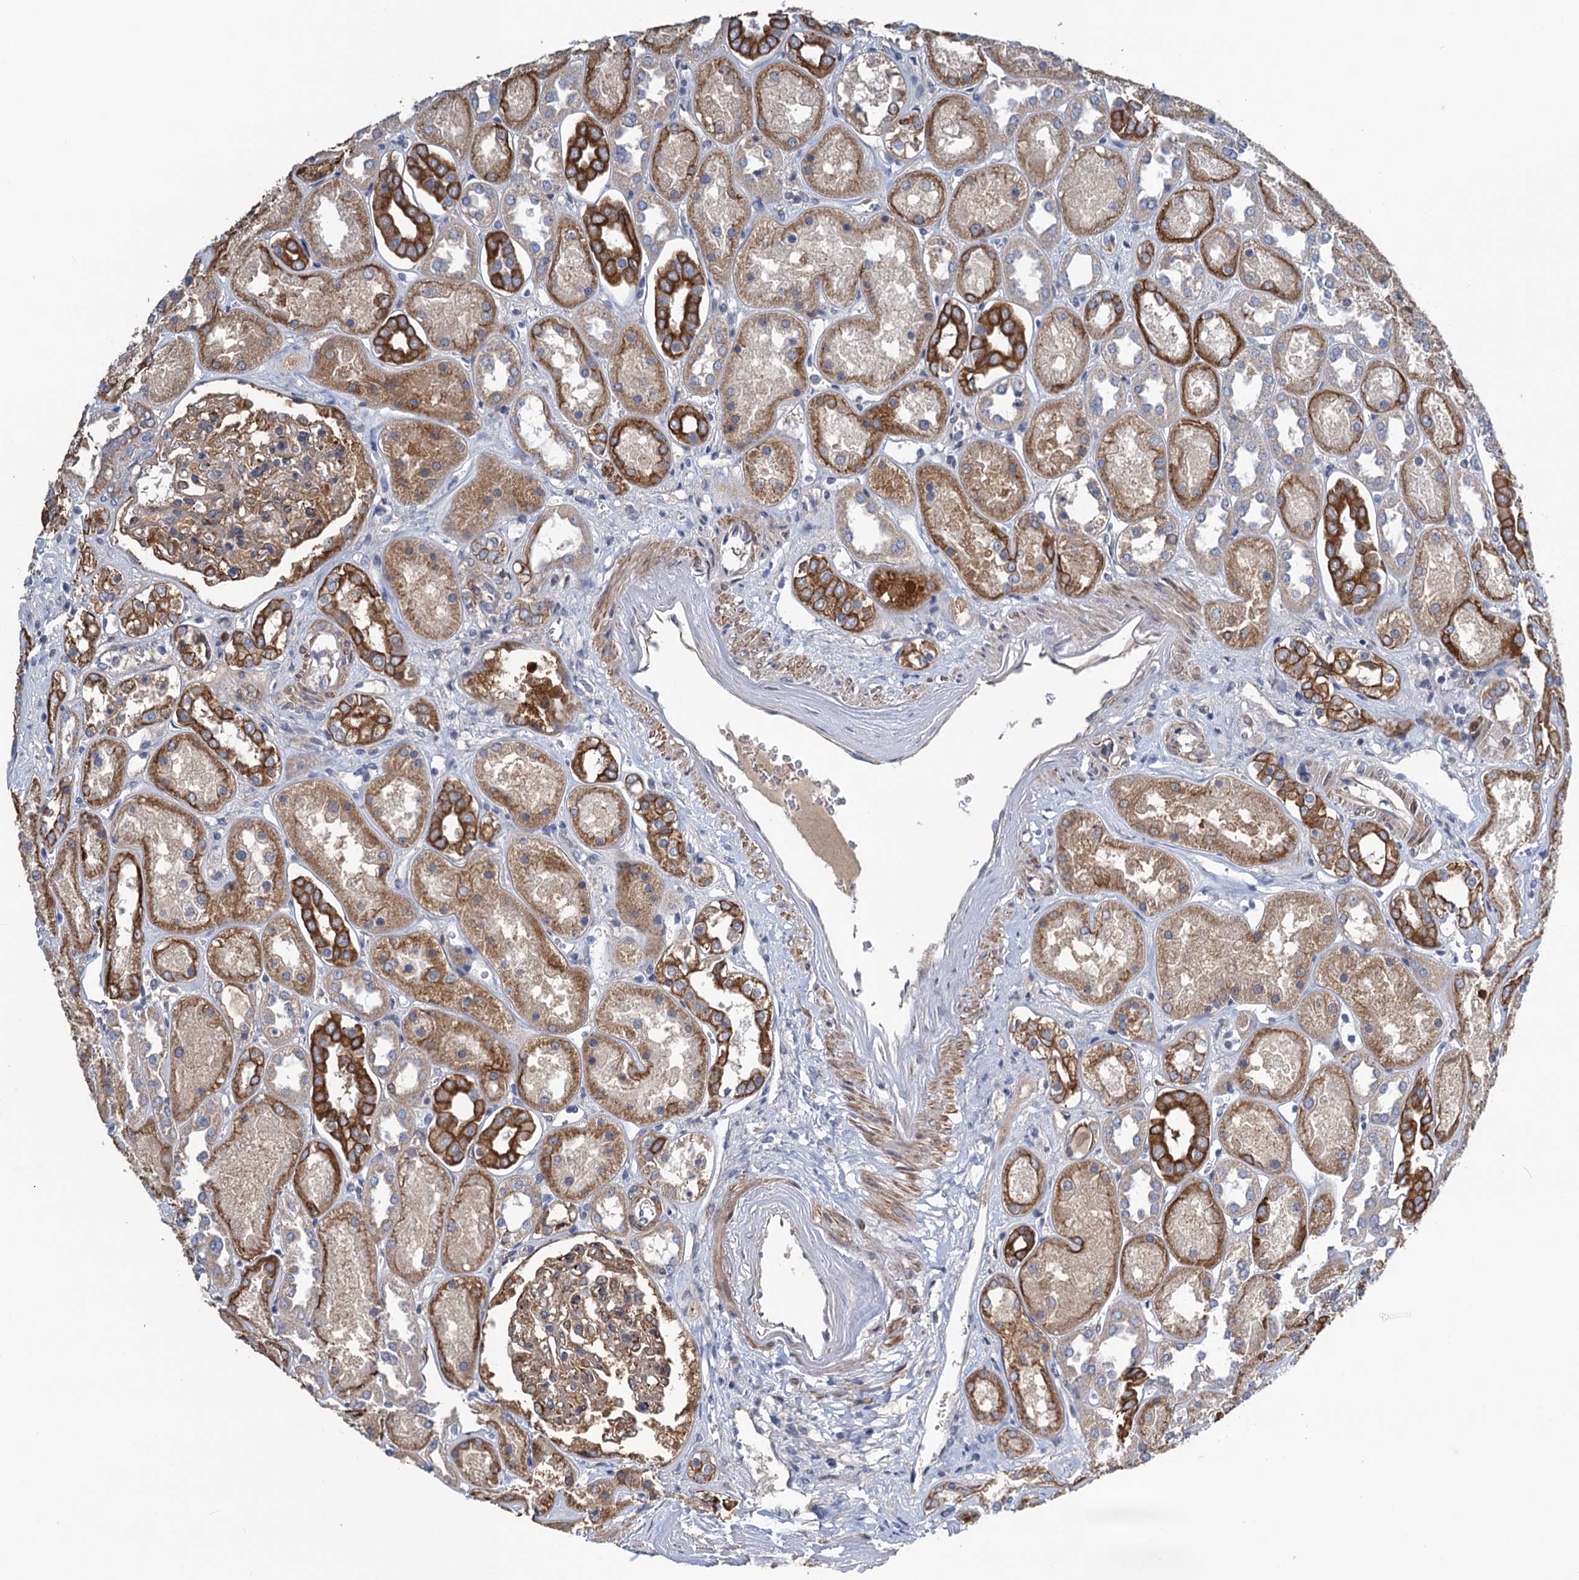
{"staining": {"intensity": "moderate", "quantity": ">75%", "location": "cytoplasmic/membranous"}, "tissue": "kidney", "cell_type": "Cells in glomeruli", "image_type": "normal", "snomed": [{"axis": "morphology", "description": "Normal tissue, NOS"}, {"axis": "topography", "description": "Kidney"}], "caption": "Immunohistochemical staining of normal human kidney displays medium levels of moderate cytoplasmic/membranous expression in approximately >75% of cells in glomeruli.", "gene": "SMCO3", "patient": {"sex": "male", "age": 70}}